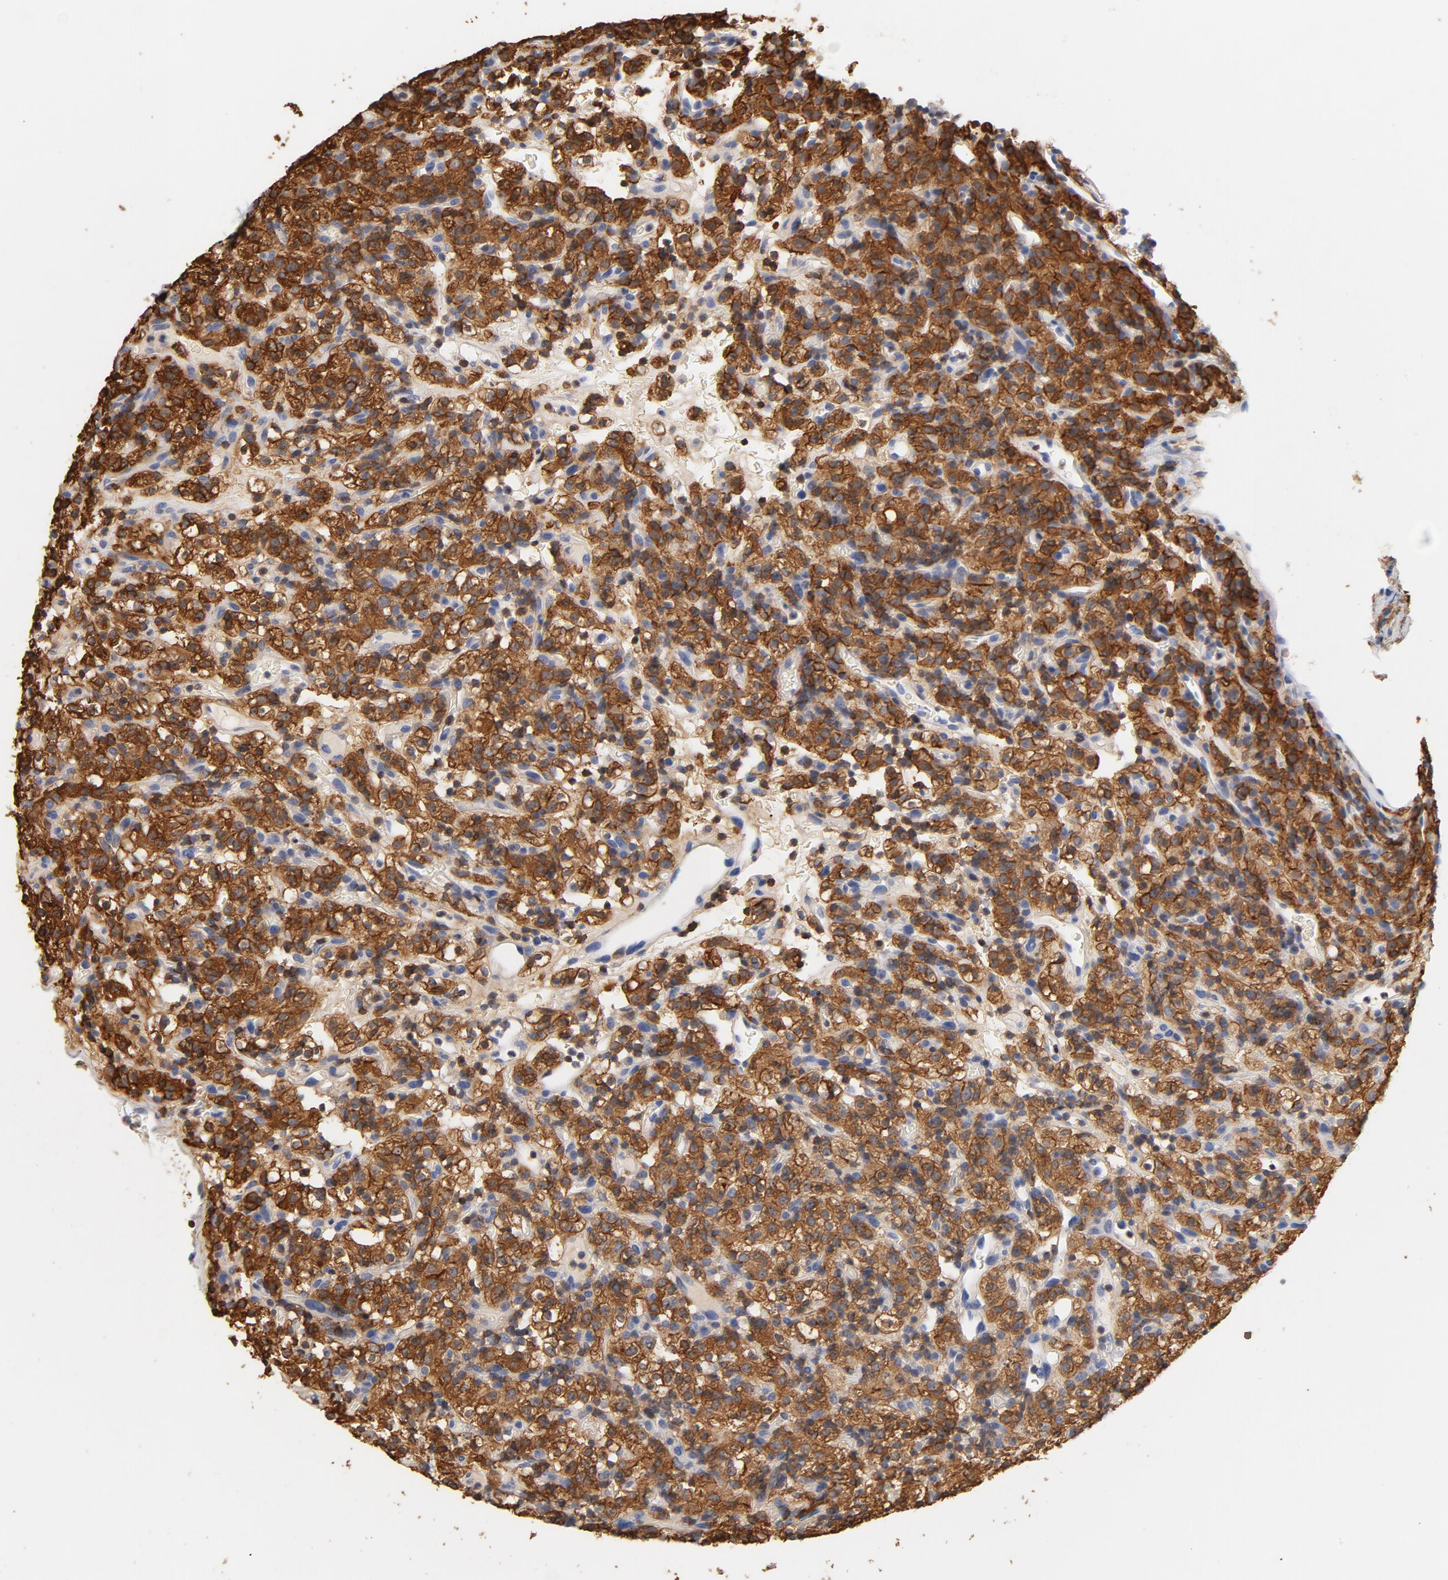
{"staining": {"intensity": "strong", "quantity": ">75%", "location": "cytoplasmic/membranous"}, "tissue": "renal cancer", "cell_type": "Tumor cells", "image_type": "cancer", "snomed": [{"axis": "morphology", "description": "Normal tissue, NOS"}, {"axis": "morphology", "description": "Adenocarcinoma, NOS"}, {"axis": "topography", "description": "Kidney"}], "caption": "High-power microscopy captured an IHC histopathology image of adenocarcinoma (renal), revealing strong cytoplasmic/membranous expression in approximately >75% of tumor cells.", "gene": "EZR", "patient": {"sex": "female", "age": 72}}